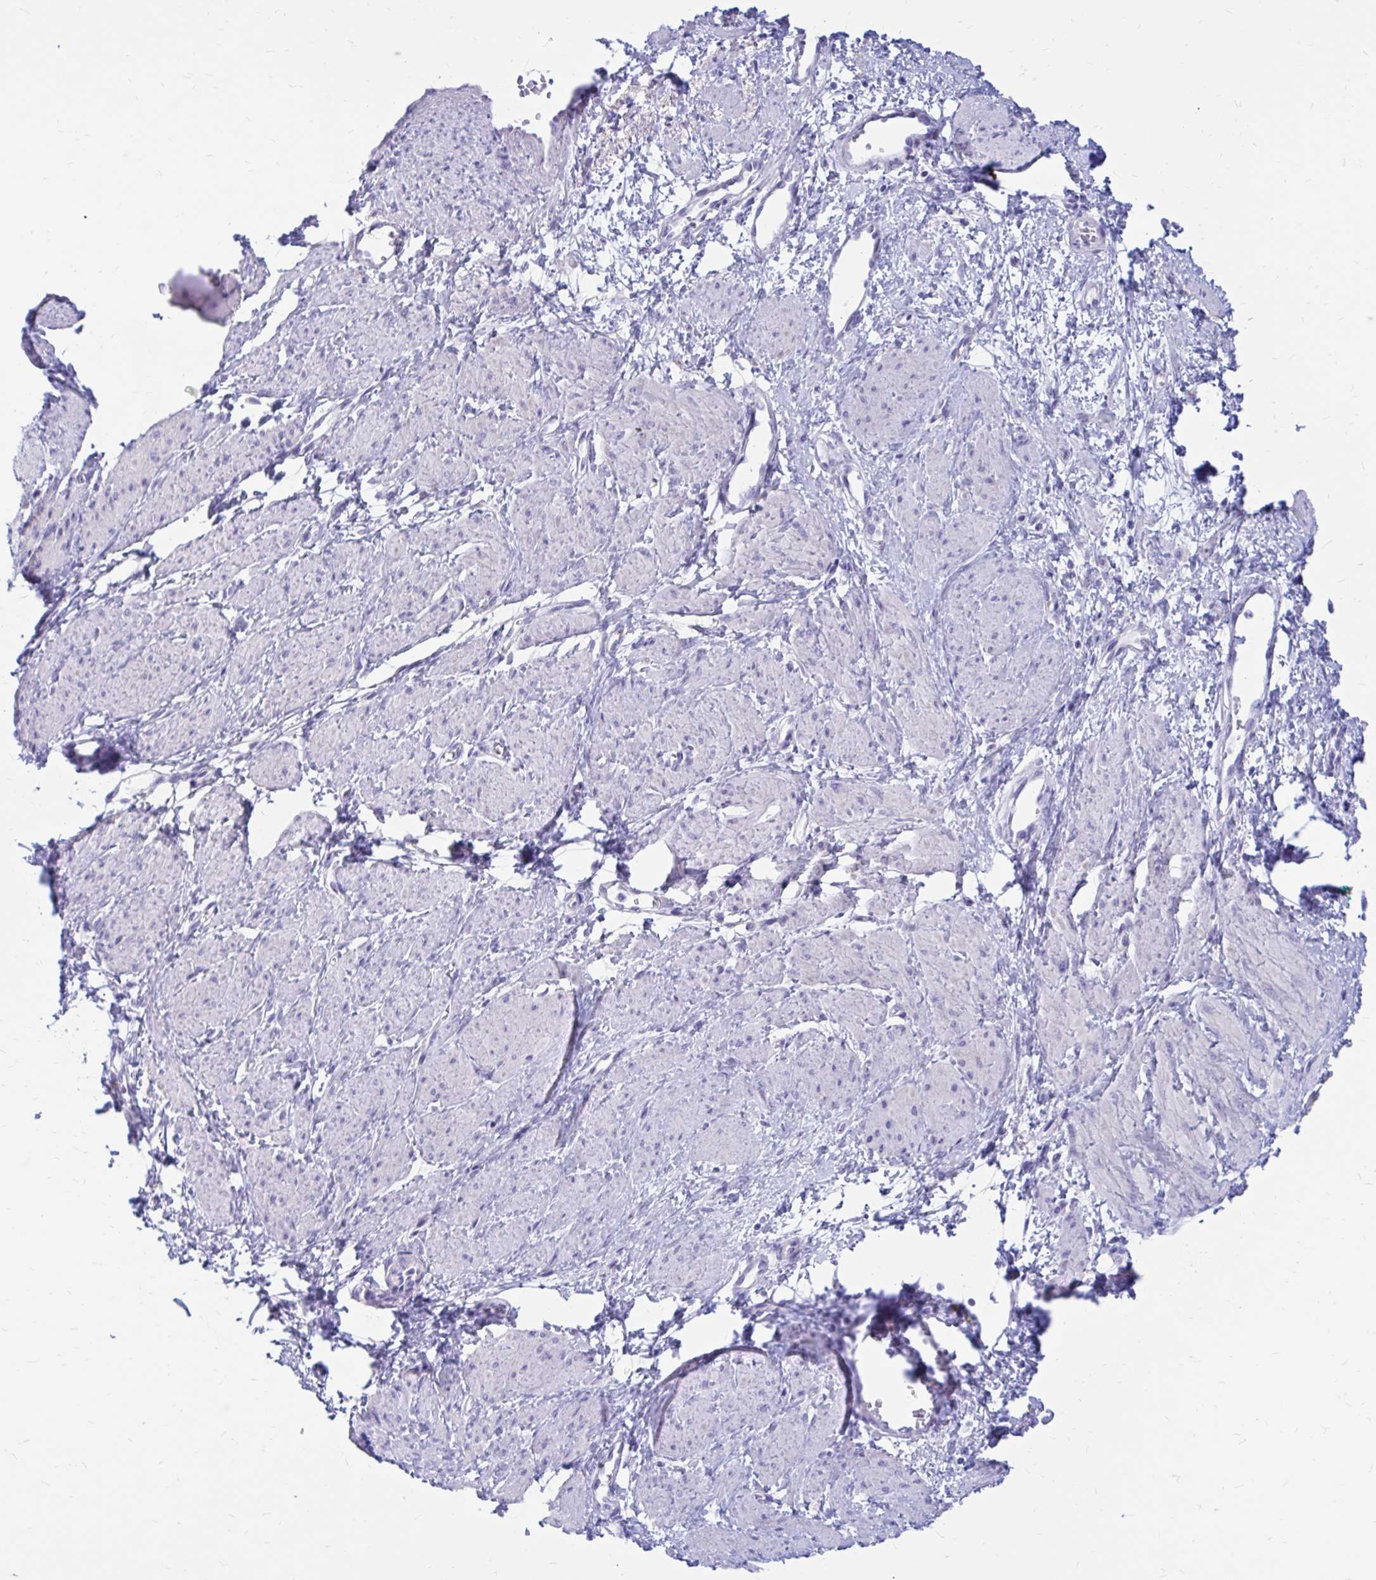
{"staining": {"intensity": "negative", "quantity": "none", "location": "none"}, "tissue": "smooth muscle", "cell_type": "Smooth muscle cells", "image_type": "normal", "snomed": [{"axis": "morphology", "description": "Normal tissue, NOS"}, {"axis": "topography", "description": "Smooth muscle"}, {"axis": "topography", "description": "Uterus"}], "caption": "Immunohistochemical staining of benign human smooth muscle shows no significant positivity in smooth muscle cells. (DAB (3,3'-diaminobenzidine) immunohistochemistry (IHC) with hematoxylin counter stain).", "gene": "IGSF5", "patient": {"sex": "female", "age": 39}}